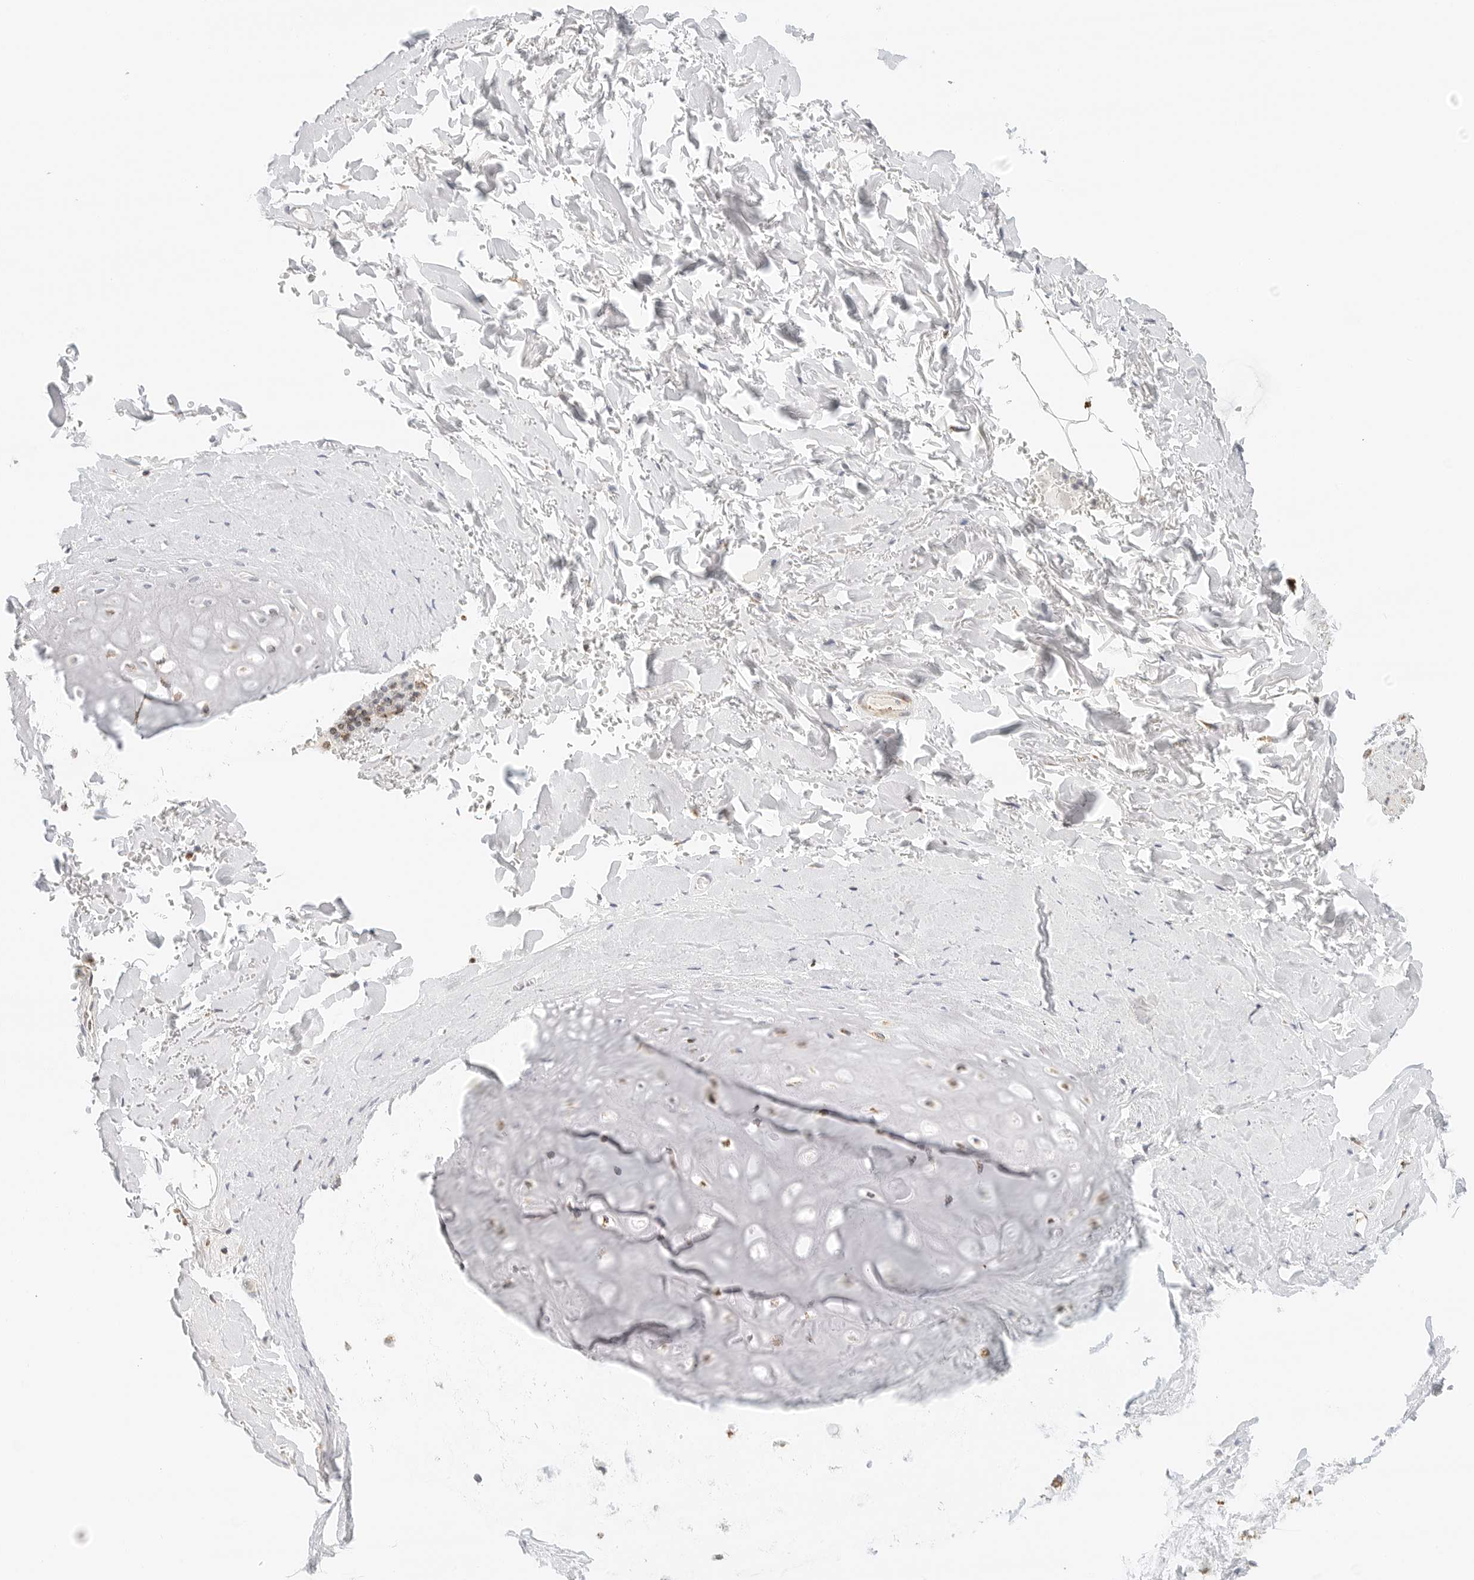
{"staining": {"intensity": "weak", "quantity": "<25%", "location": "cytoplasmic/membranous"}, "tissue": "adipose tissue", "cell_type": "Adipocytes", "image_type": "normal", "snomed": [{"axis": "morphology", "description": "Normal tissue, NOS"}, {"axis": "topography", "description": "Cartilage tissue"}], "caption": "Adipocytes are negative for brown protein staining in normal adipose tissue. (DAB immunohistochemistry, high magnification).", "gene": "ATL1", "patient": {"sex": "female", "age": 63}}